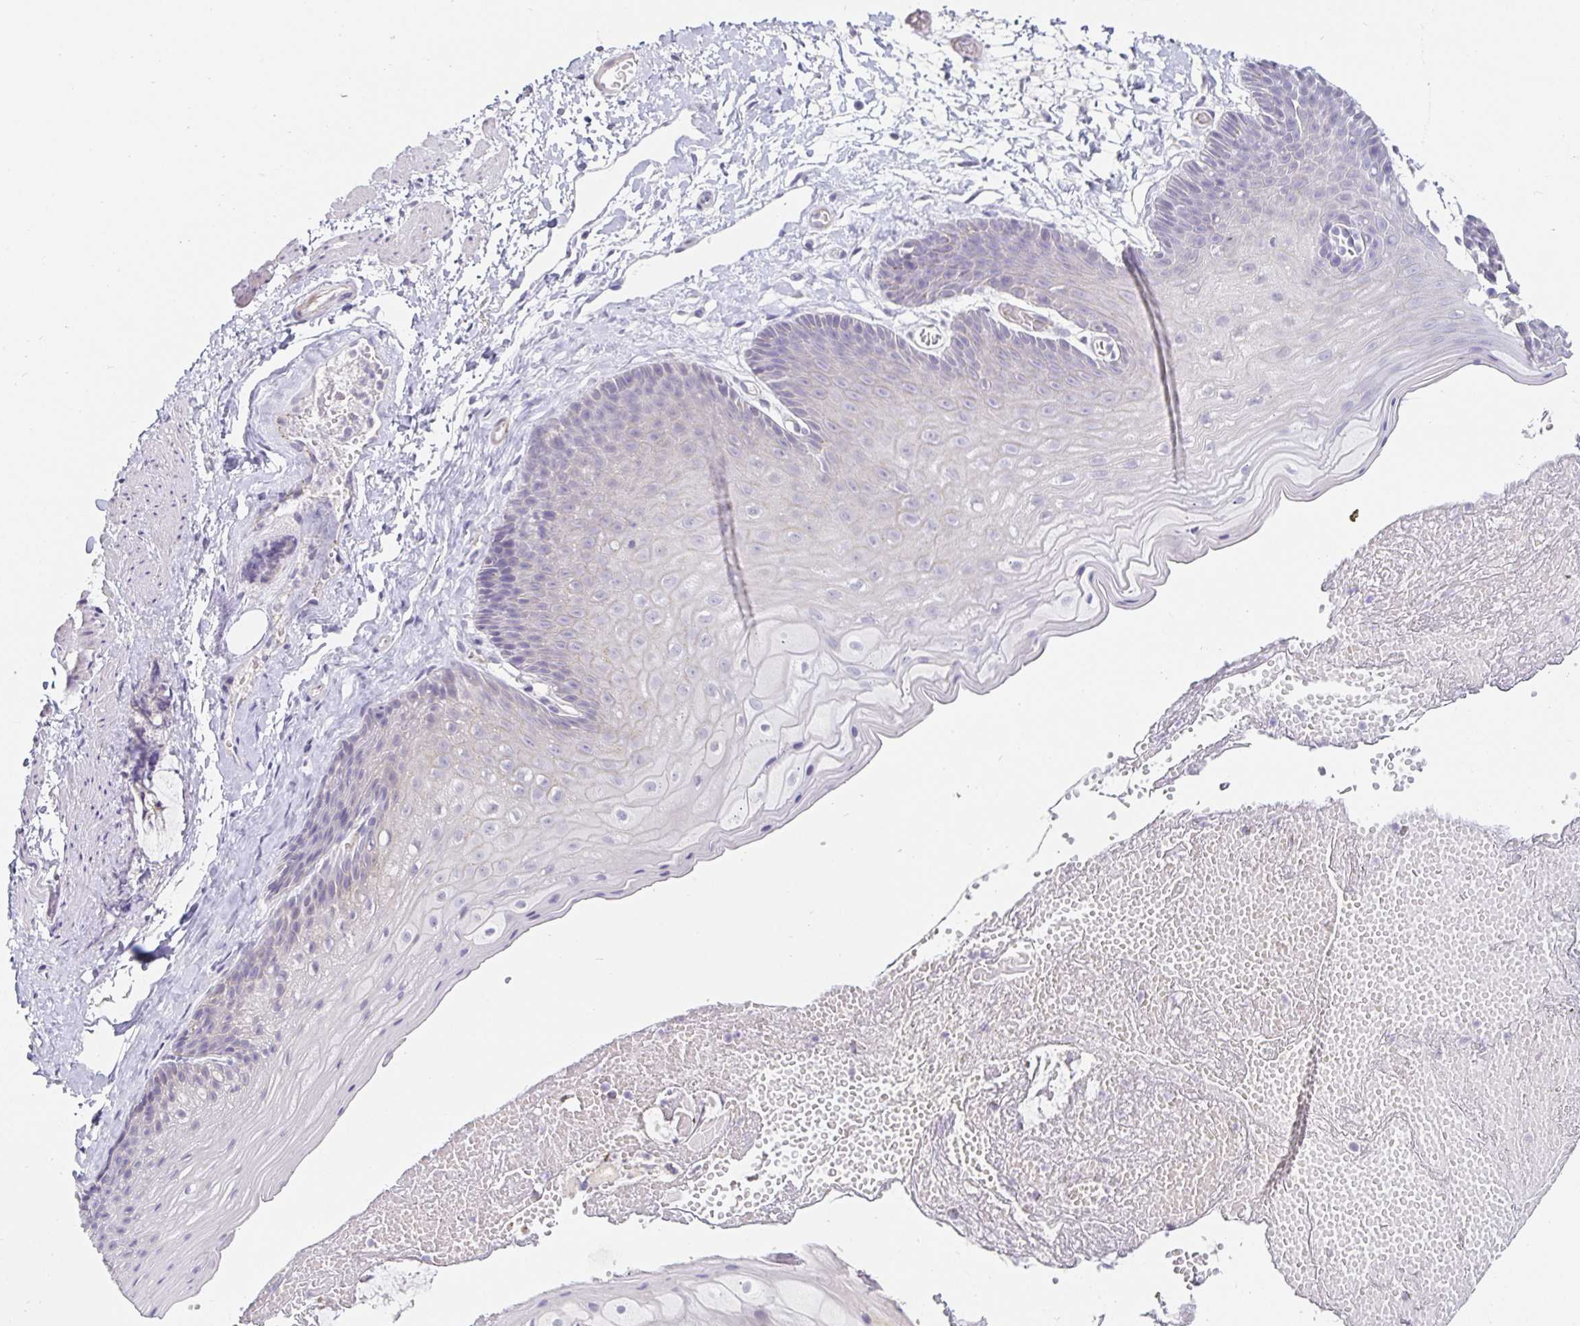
{"staining": {"intensity": "negative", "quantity": "none", "location": "none"}, "tissue": "skin", "cell_type": "Epidermal cells", "image_type": "normal", "snomed": [{"axis": "morphology", "description": "Normal tissue, NOS"}, {"axis": "topography", "description": "Anal"}], "caption": "Immunohistochemical staining of normal skin reveals no significant expression in epidermal cells.", "gene": "PDX1", "patient": {"sex": "male", "age": 53}}